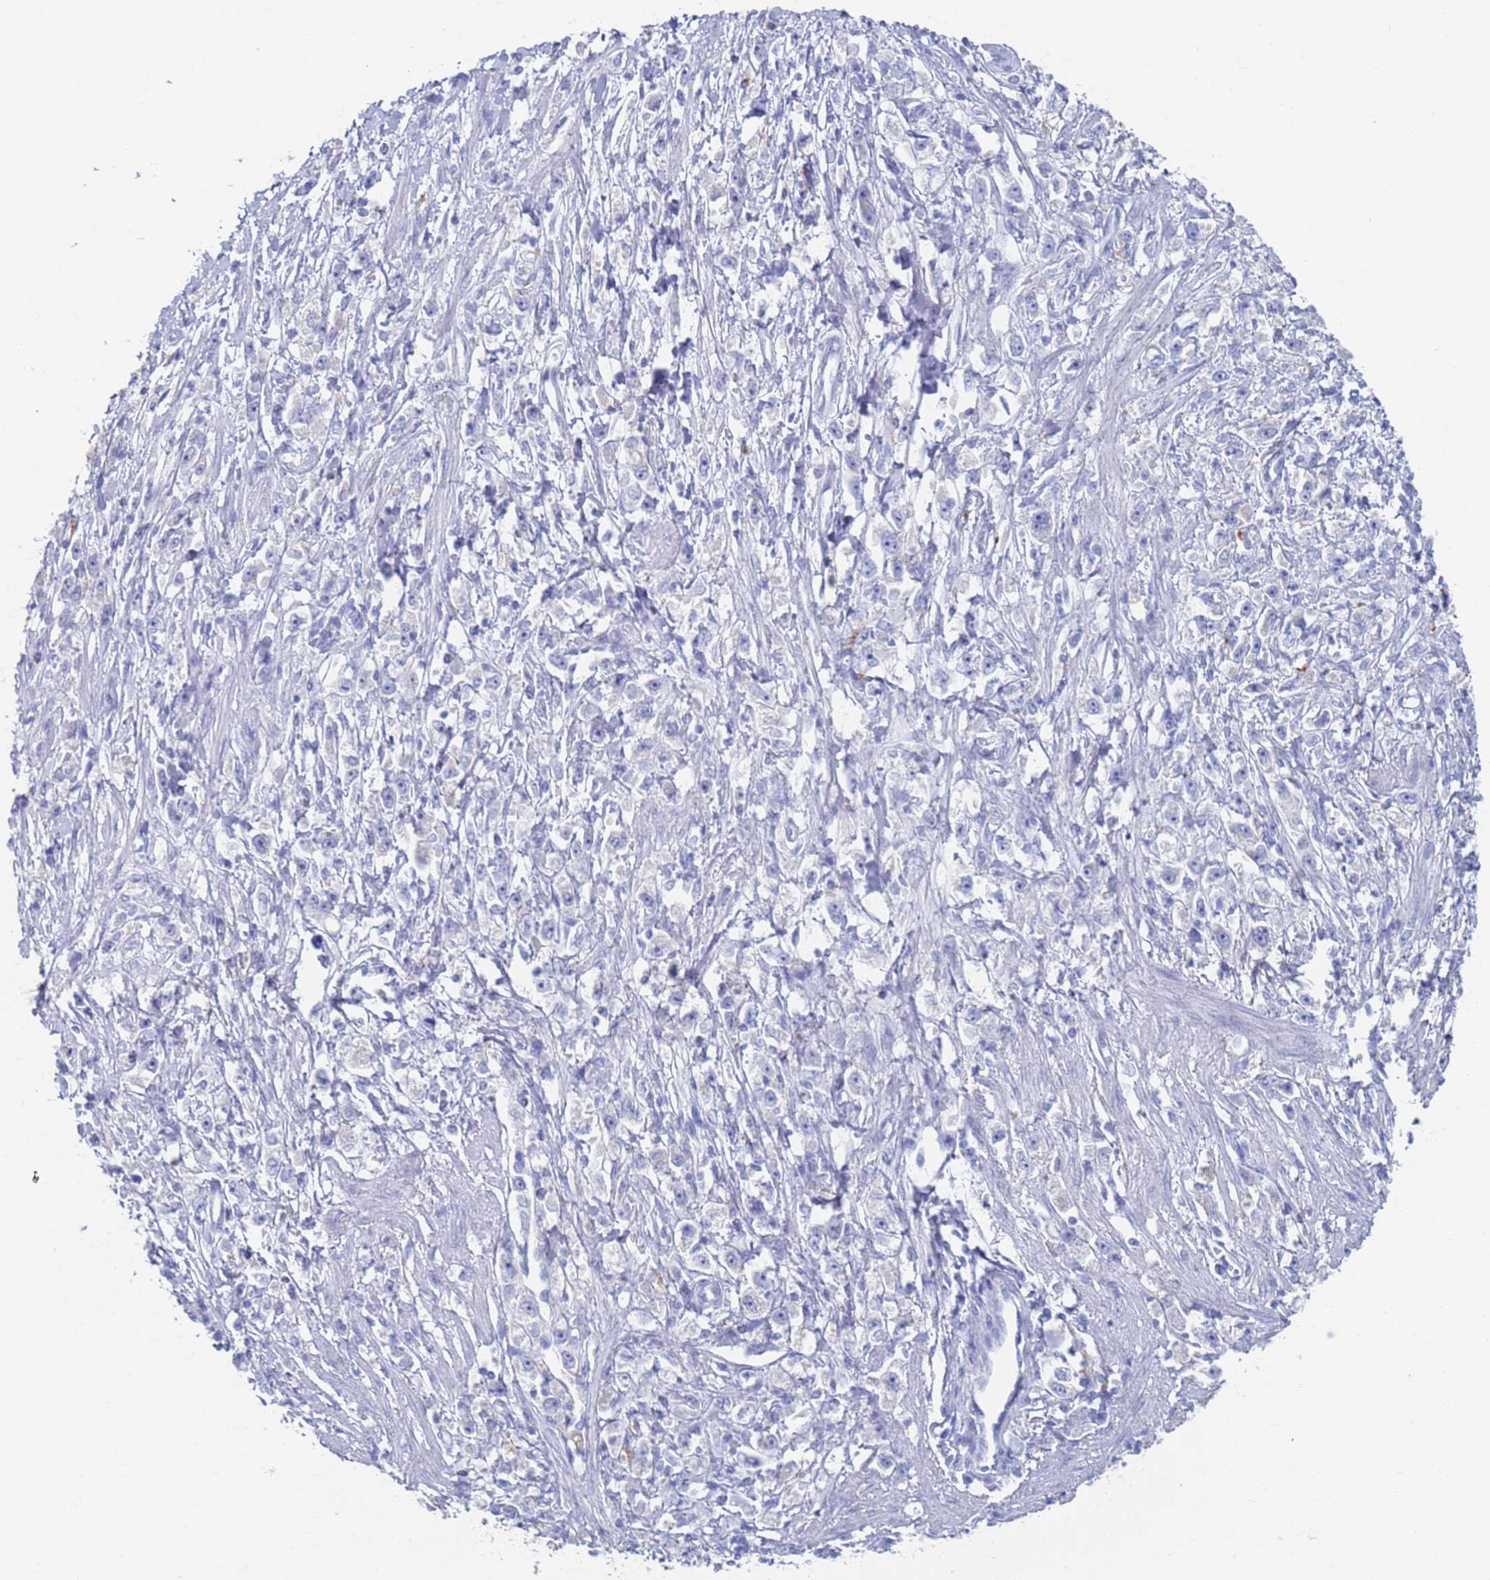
{"staining": {"intensity": "negative", "quantity": "none", "location": "none"}, "tissue": "stomach cancer", "cell_type": "Tumor cells", "image_type": "cancer", "snomed": [{"axis": "morphology", "description": "Adenocarcinoma, NOS"}, {"axis": "topography", "description": "Stomach"}], "caption": "Immunohistochemical staining of adenocarcinoma (stomach) shows no significant expression in tumor cells. (DAB (3,3'-diaminobenzidine) IHC, high magnification).", "gene": "FUCA1", "patient": {"sex": "female", "age": 59}}